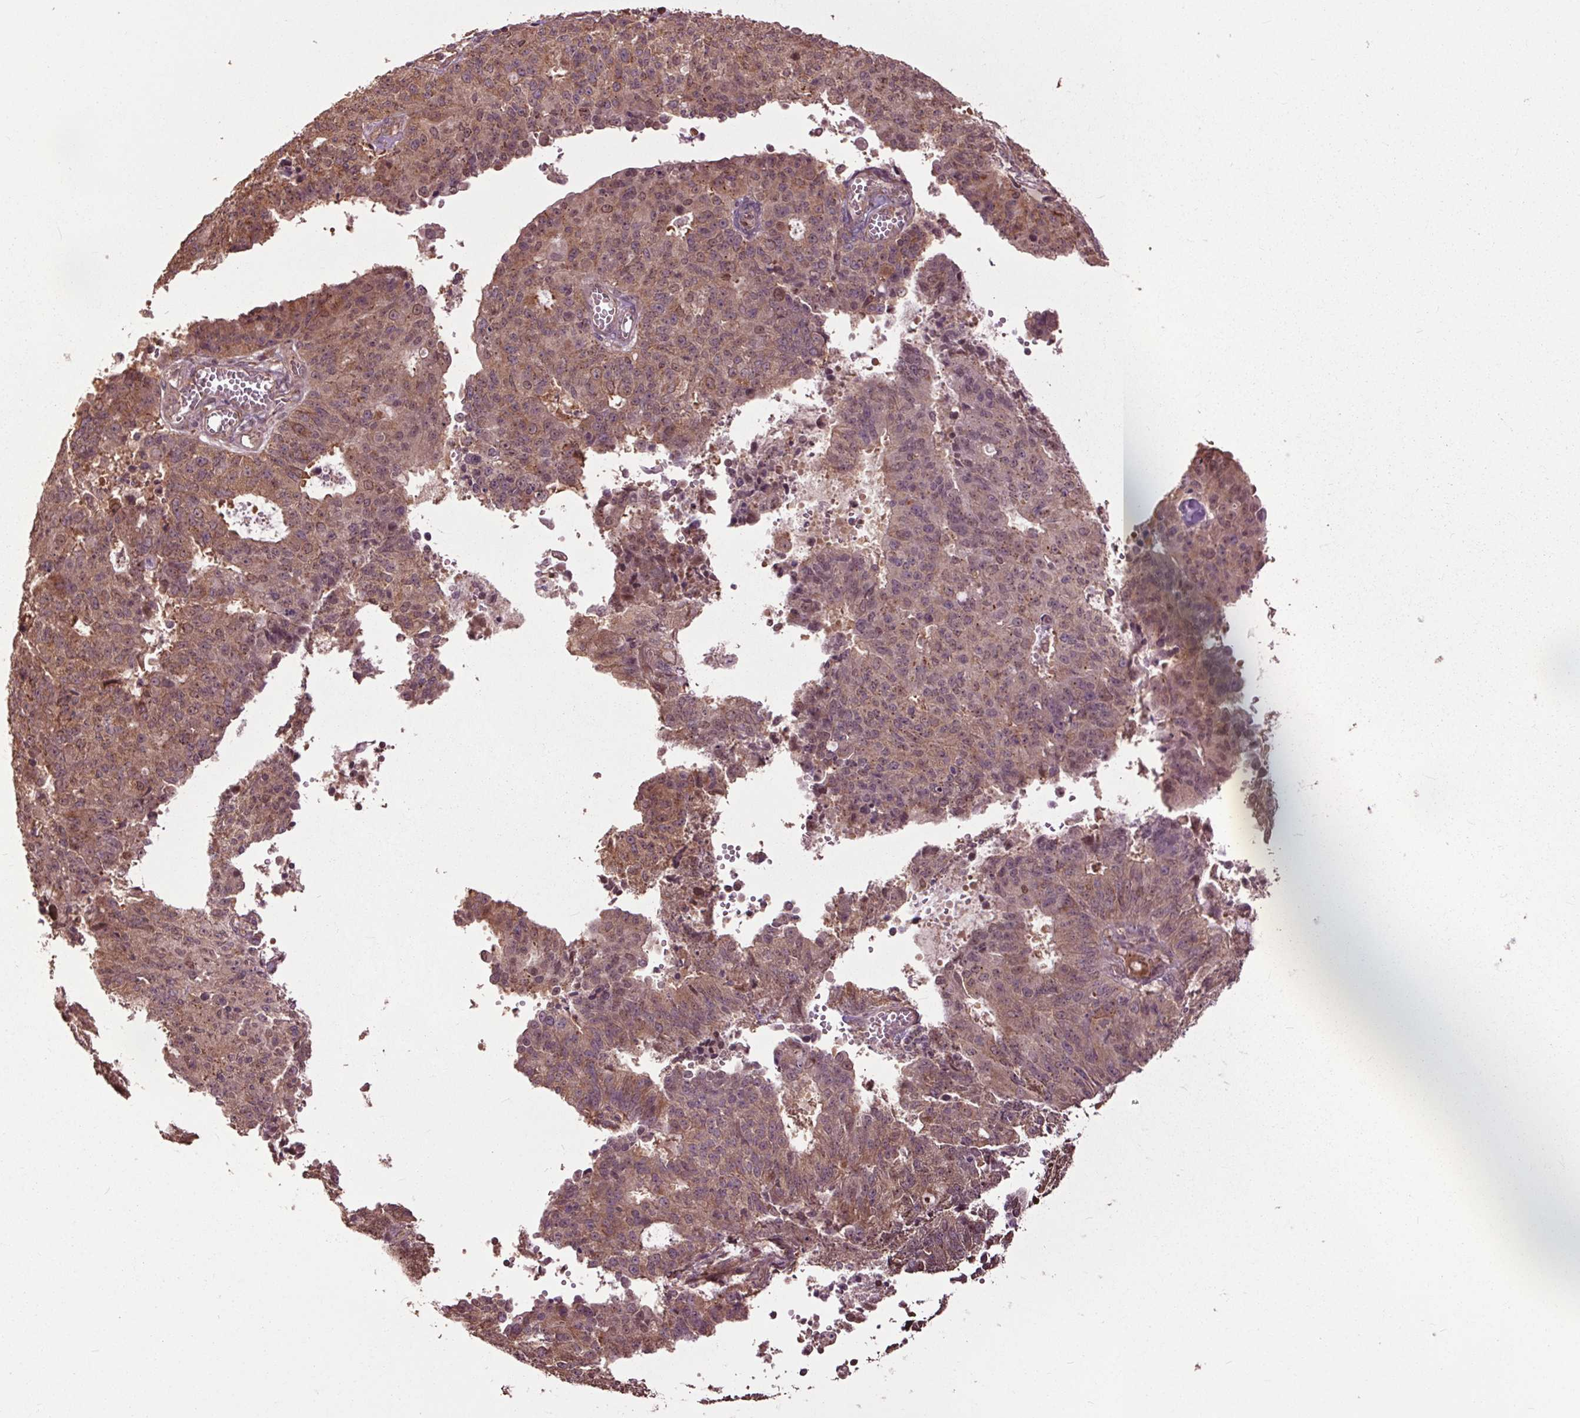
{"staining": {"intensity": "moderate", "quantity": ">75%", "location": "cytoplasmic/membranous,nuclear"}, "tissue": "endometrial cancer", "cell_type": "Tumor cells", "image_type": "cancer", "snomed": [{"axis": "morphology", "description": "Adenocarcinoma, NOS"}, {"axis": "topography", "description": "Endometrium"}], "caption": "The micrograph demonstrates staining of adenocarcinoma (endometrial), revealing moderate cytoplasmic/membranous and nuclear protein expression (brown color) within tumor cells.", "gene": "CEP95", "patient": {"sex": "female", "age": 82}}